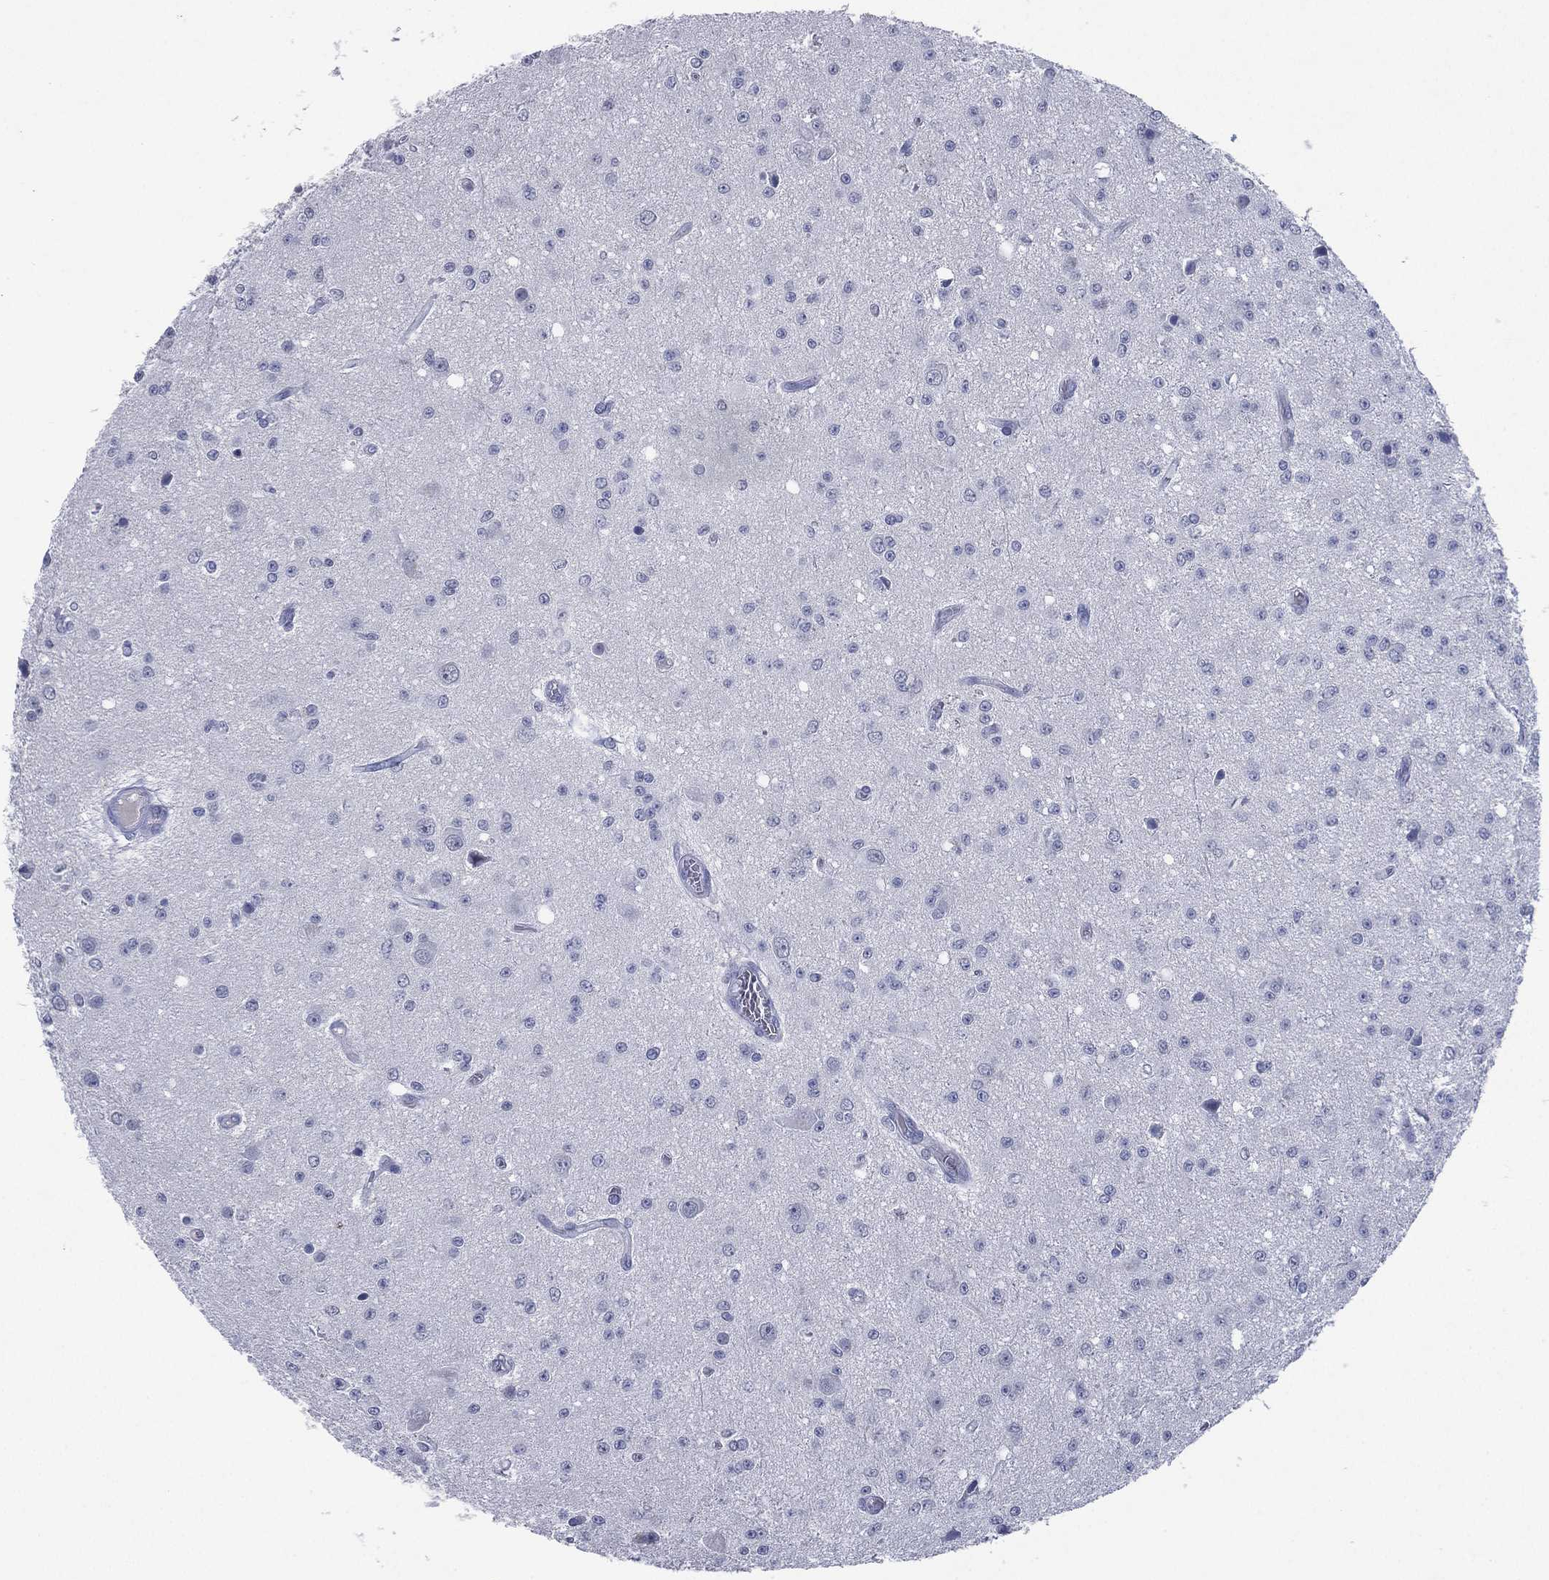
{"staining": {"intensity": "negative", "quantity": "none", "location": "none"}, "tissue": "glioma", "cell_type": "Tumor cells", "image_type": "cancer", "snomed": [{"axis": "morphology", "description": "Glioma, malignant, Low grade"}, {"axis": "topography", "description": "Brain"}], "caption": "Immunohistochemistry (IHC) micrograph of neoplastic tissue: glioma stained with DAB shows no significant protein staining in tumor cells.", "gene": "KRT35", "patient": {"sex": "female", "age": 45}}